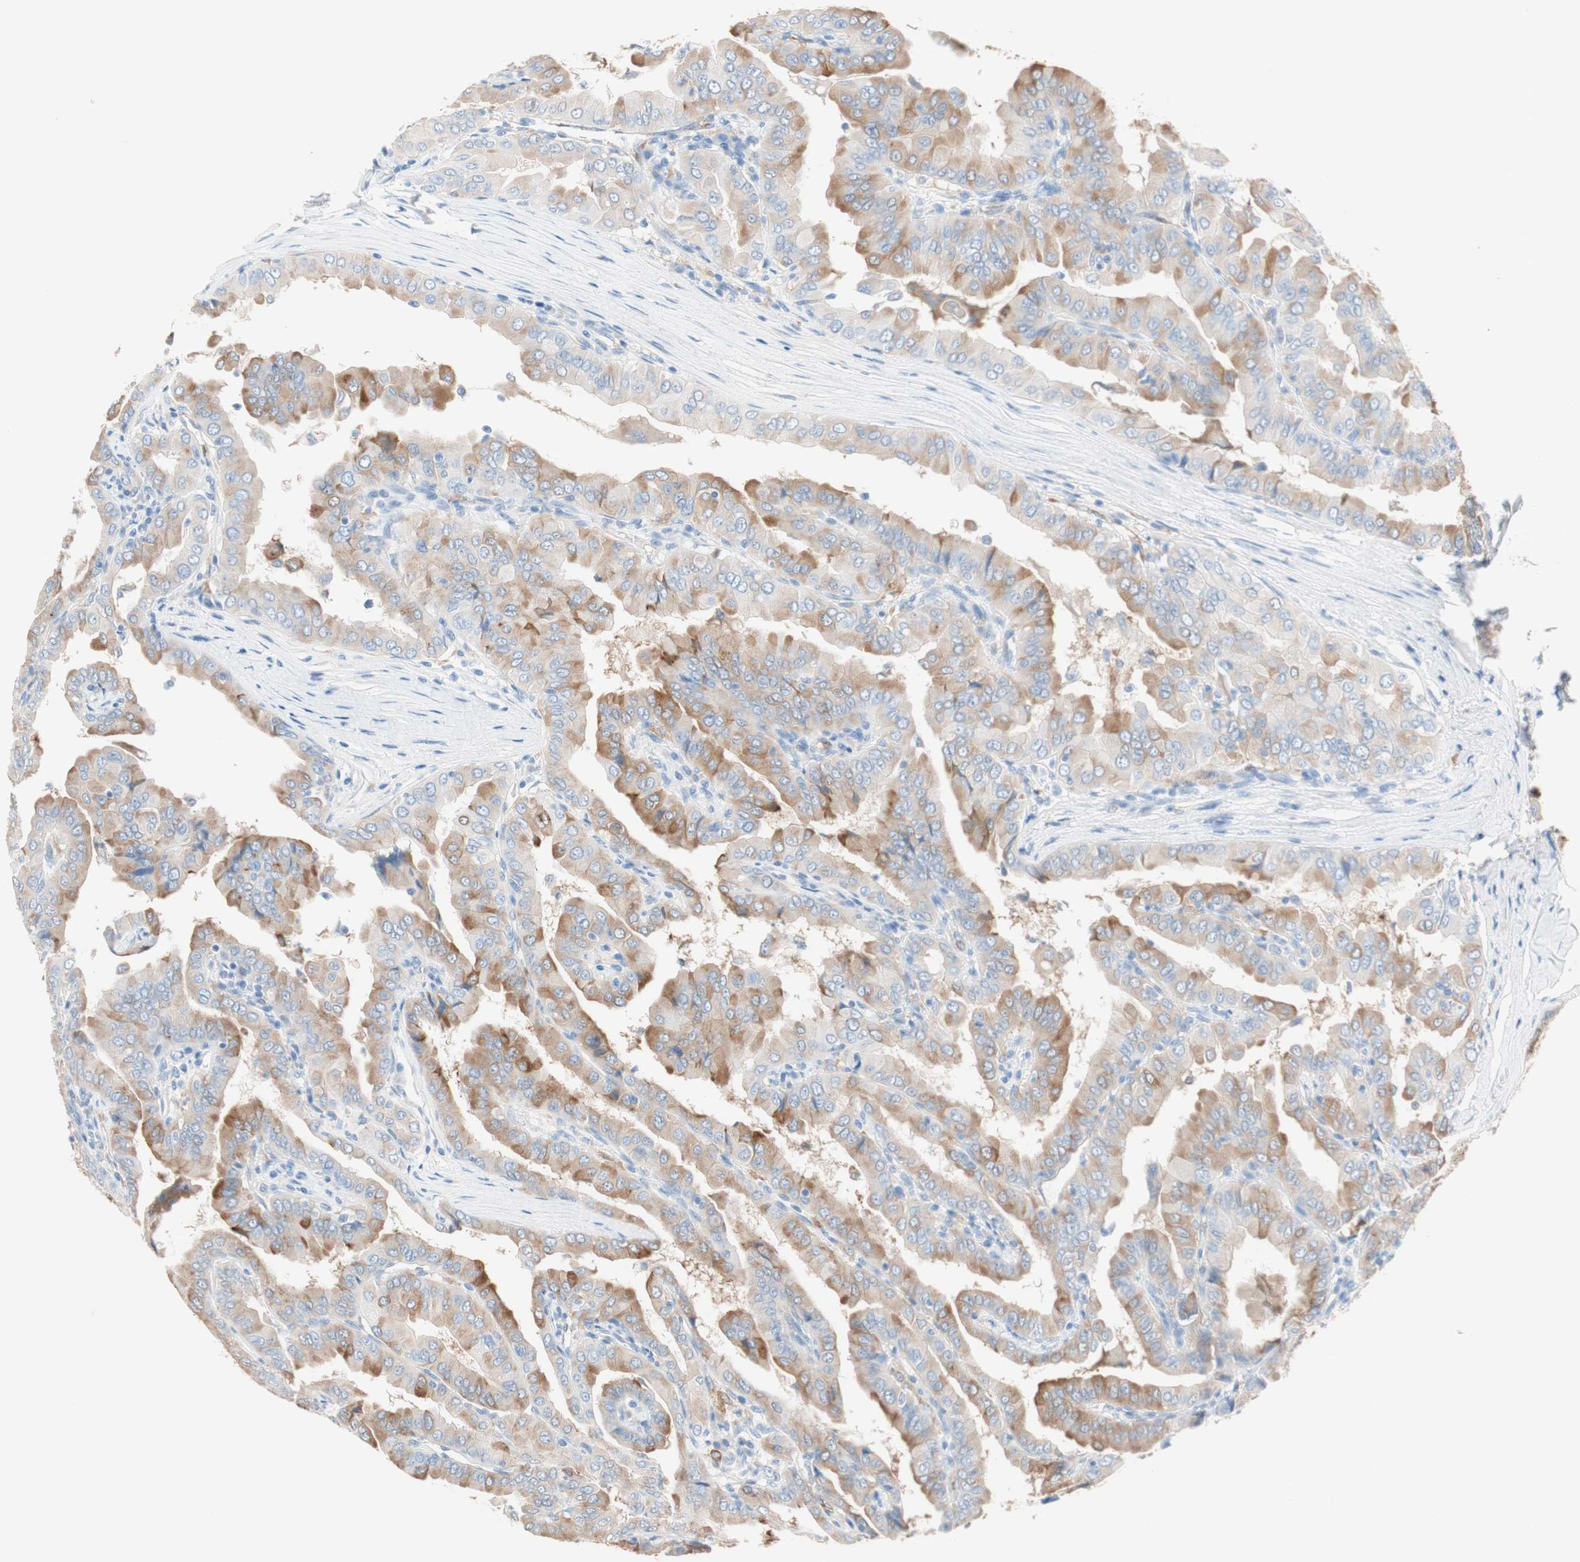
{"staining": {"intensity": "moderate", "quantity": "25%-75%", "location": "cytoplasmic/membranous"}, "tissue": "thyroid cancer", "cell_type": "Tumor cells", "image_type": "cancer", "snomed": [{"axis": "morphology", "description": "Papillary adenocarcinoma, NOS"}, {"axis": "topography", "description": "Thyroid gland"}], "caption": "Moderate cytoplasmic/membranous protein positivity is present in about 25%-75% of tumor cells in thyroid cancer. The staining was performed using DAB to visualize the protein expression in brown, while the nuclei were stained in blue with hematoxylin (Magnification: 20x).", "gene": "GLUL", "patient": {"sex": "male", "age": 33}}